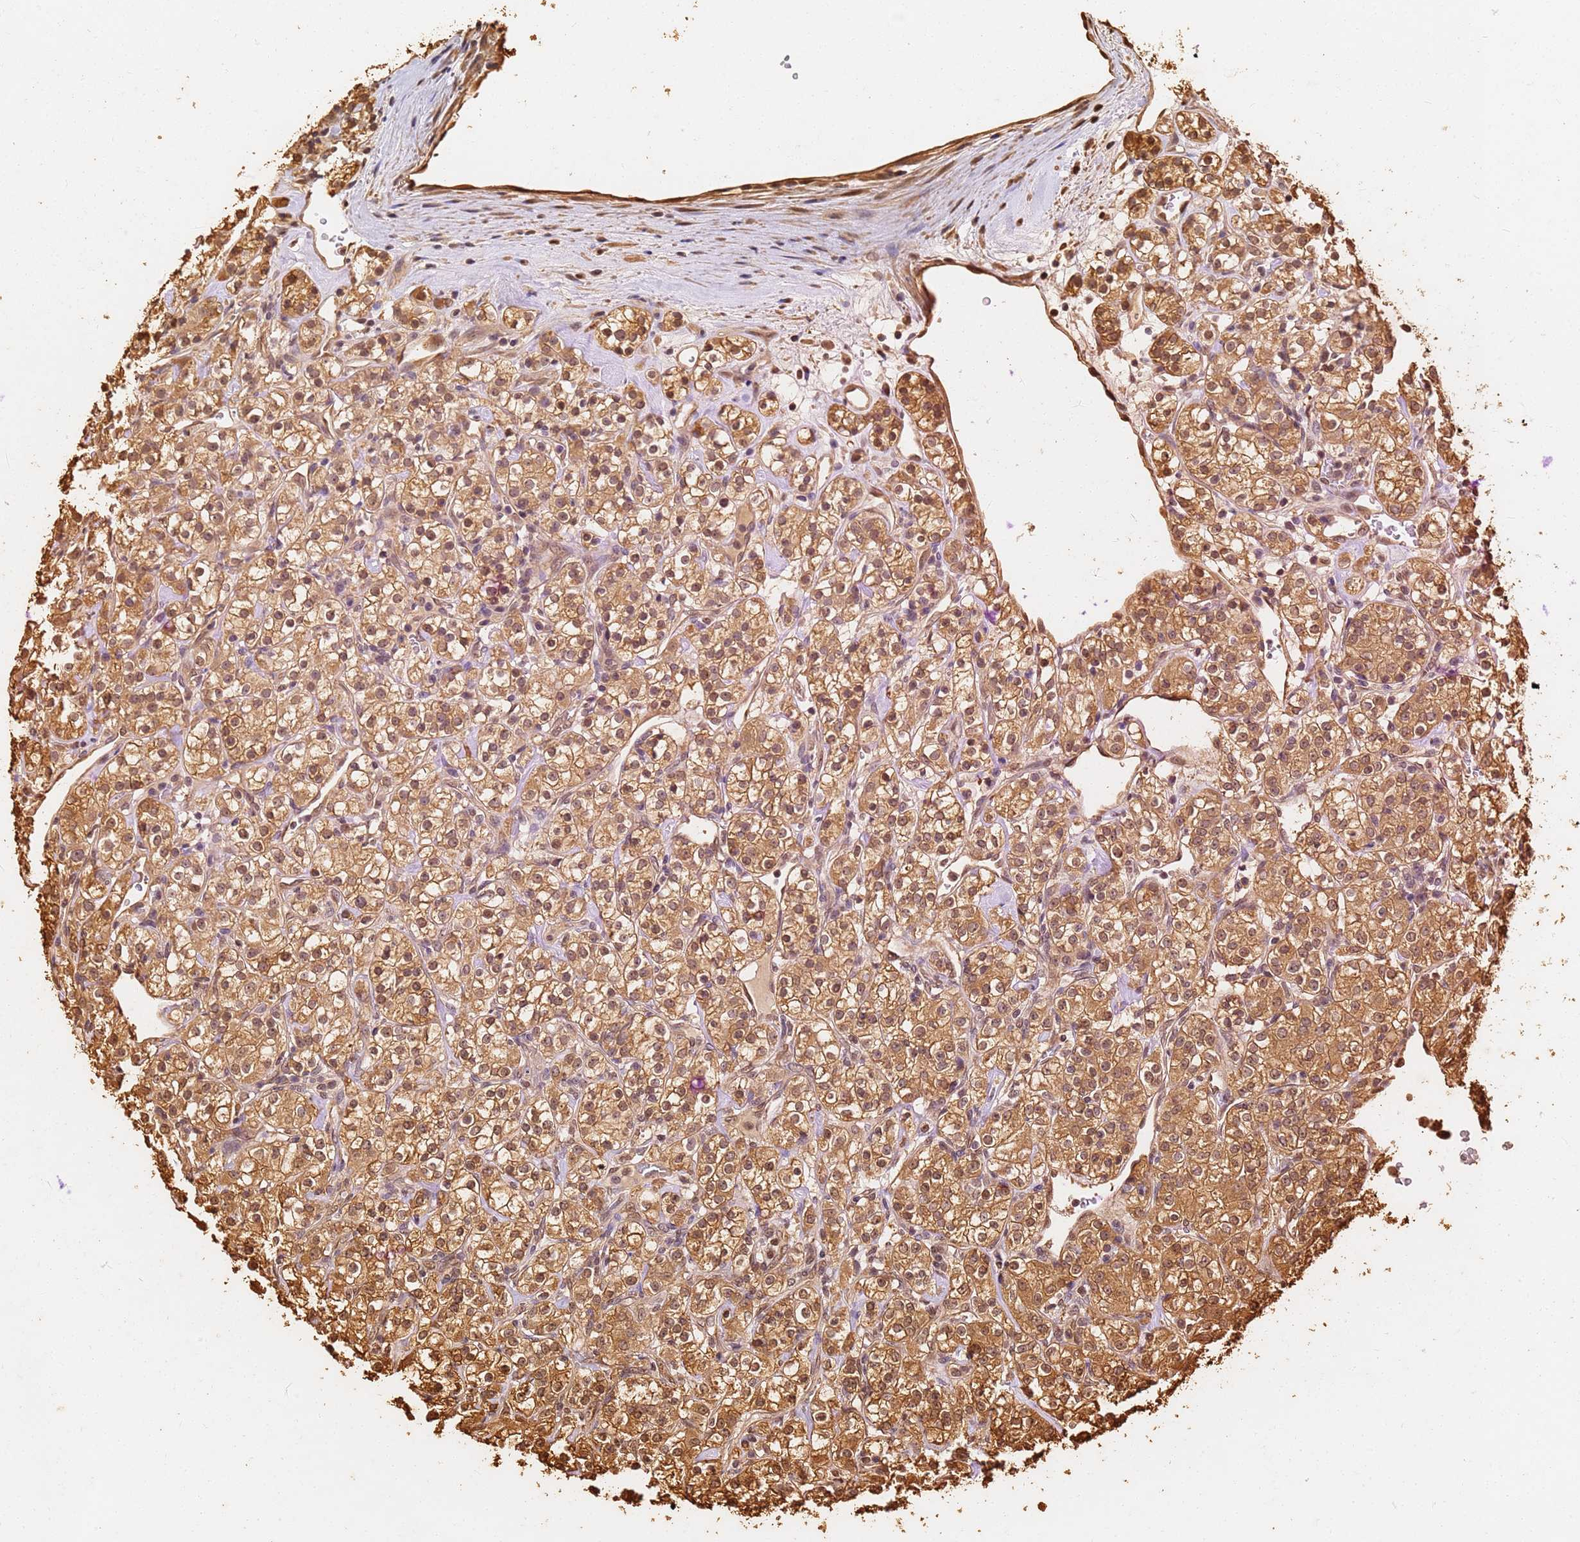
{"staining": {"intensity": "moderate", "quantity": ">75%", "location": "cytoplasmic/membranous,nuclear"}, "tissue": "renal cancer", "cell_type": "Tumor cells", "image_type": "cancer", "snomed": [{"axis": "morphology", "description": "Adenocarcinoma, NOS"}, {"axis": "topography", "description": "Kidney"}], "caption": "Protein expression analysis of human renal cancer (adenocarcinoma) reveals moderate cytoplasmic/membranous and nuclear positivity in about >75% of tumor cells.", "gene": "JAK2", "patient": {"sex": "male", "age": 77}}